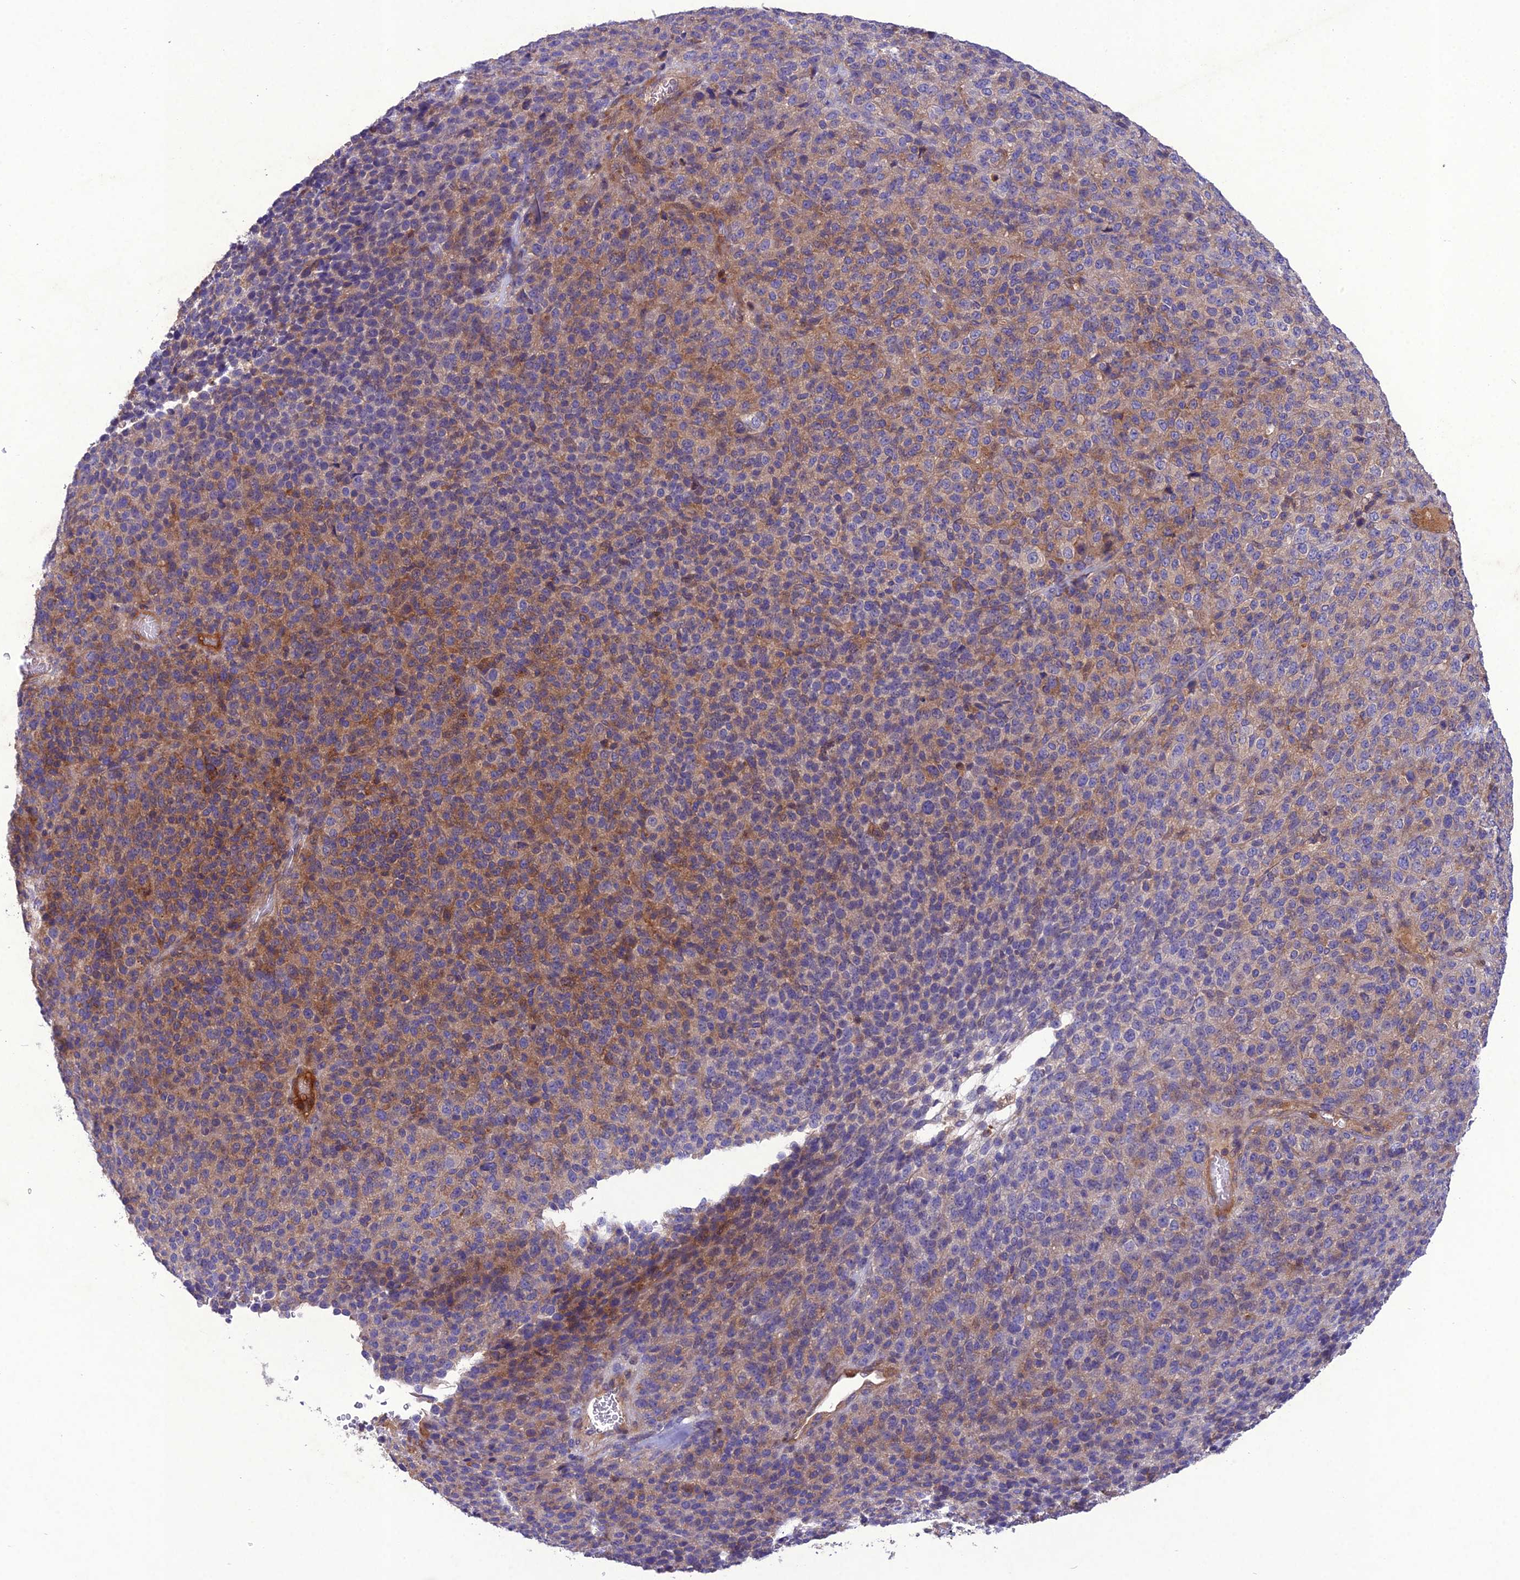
{"staining": {"intensity": "moderate", "quantity": "25%-75%", "location": "cytoplasmic/membranous"}, "tissue": "melanoma", "cell_type": "Tumor cells", "image_type": "cancer", "snomed": [{"axis": "morphology", "description": "Malignant melanoma, Metastatic site"}, {"axis": "topography", "description": "Brain"}], "caption": "Immunohistochemical staining of malignant melanoma (metastatic site) displays medium levels of moderate cytoplasmic/membranous staining in about 25%-75% of tumor cells.", "gene": "GDF6", "patient": {"sex": "female", "age": 56}}